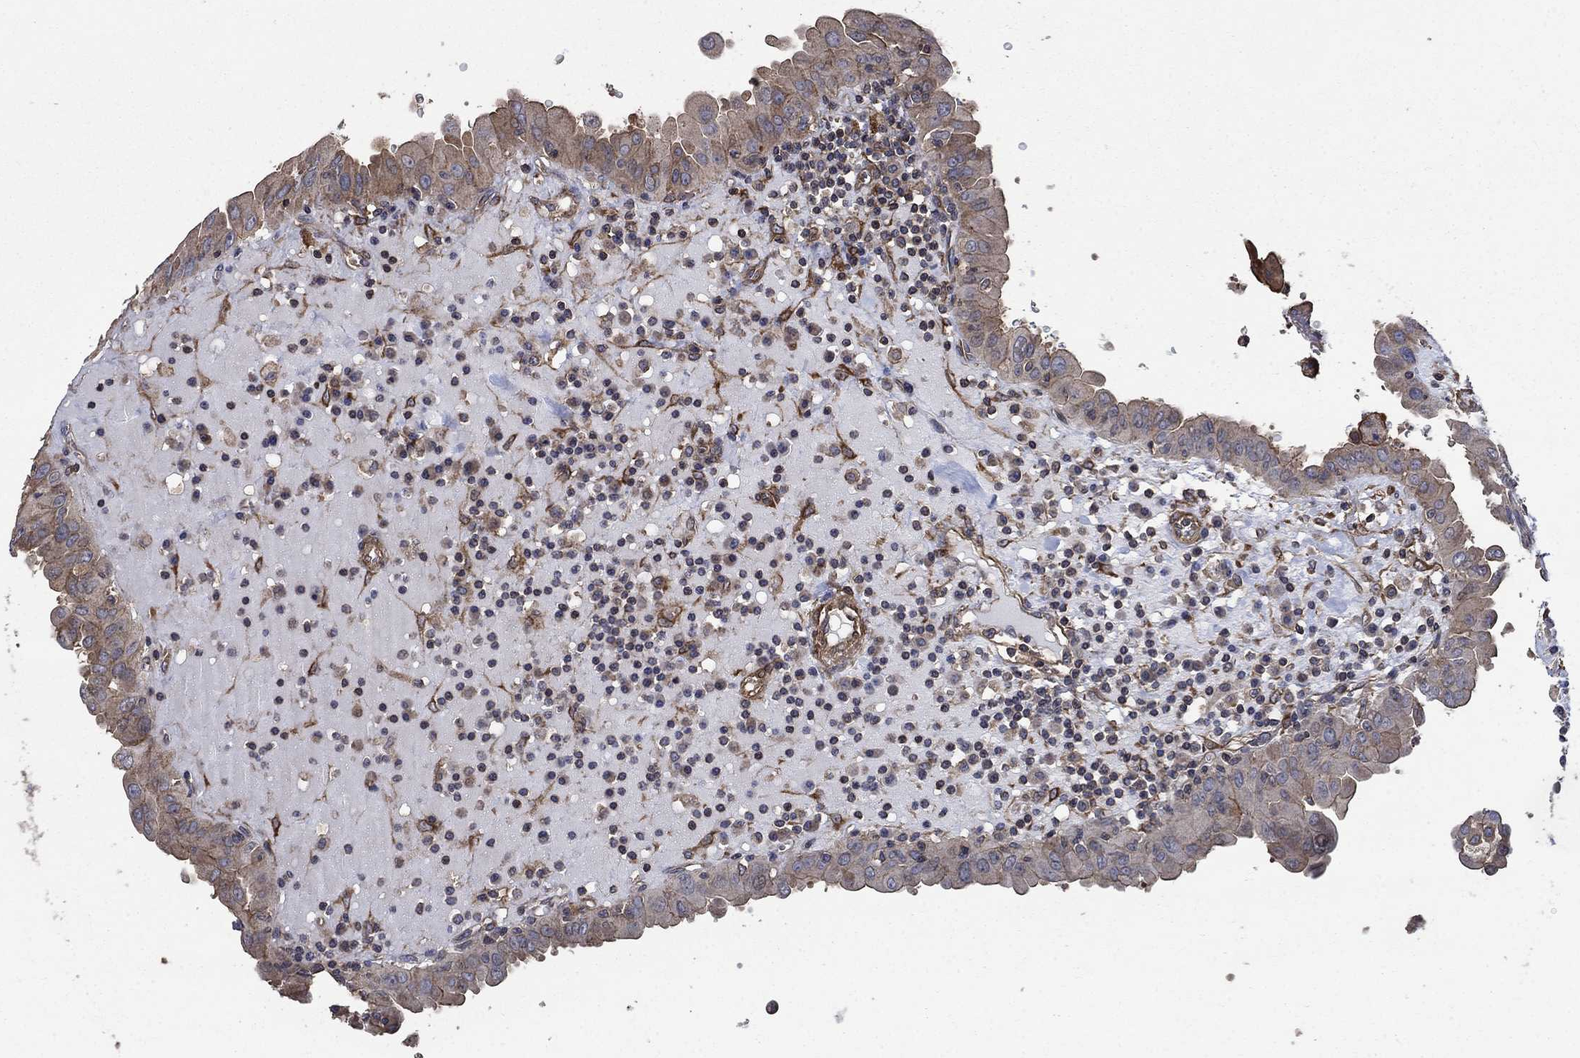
{"staining": {"intensity": "weak", "quantity": "<25%", "location": "cytoplasmic/membranous"}, "tissue": "thyroid cancer", "cell_type": "Tumor cells", "image_type": "cancer", "snomed": [{"axis": "morphology", "description": "Papillary adenocarcinoma, NOS"}, {"axis": "topography", "description": "Thyroid gland"}], "caption": "IHC micrograph of neoplastic tissue: human thyroid papillary adenocarcinoma stained with DAB shows no significant protein positivity in tumor cells.", "gene": "PDE3A", "patient": {"sex": "female", "age": 37}}